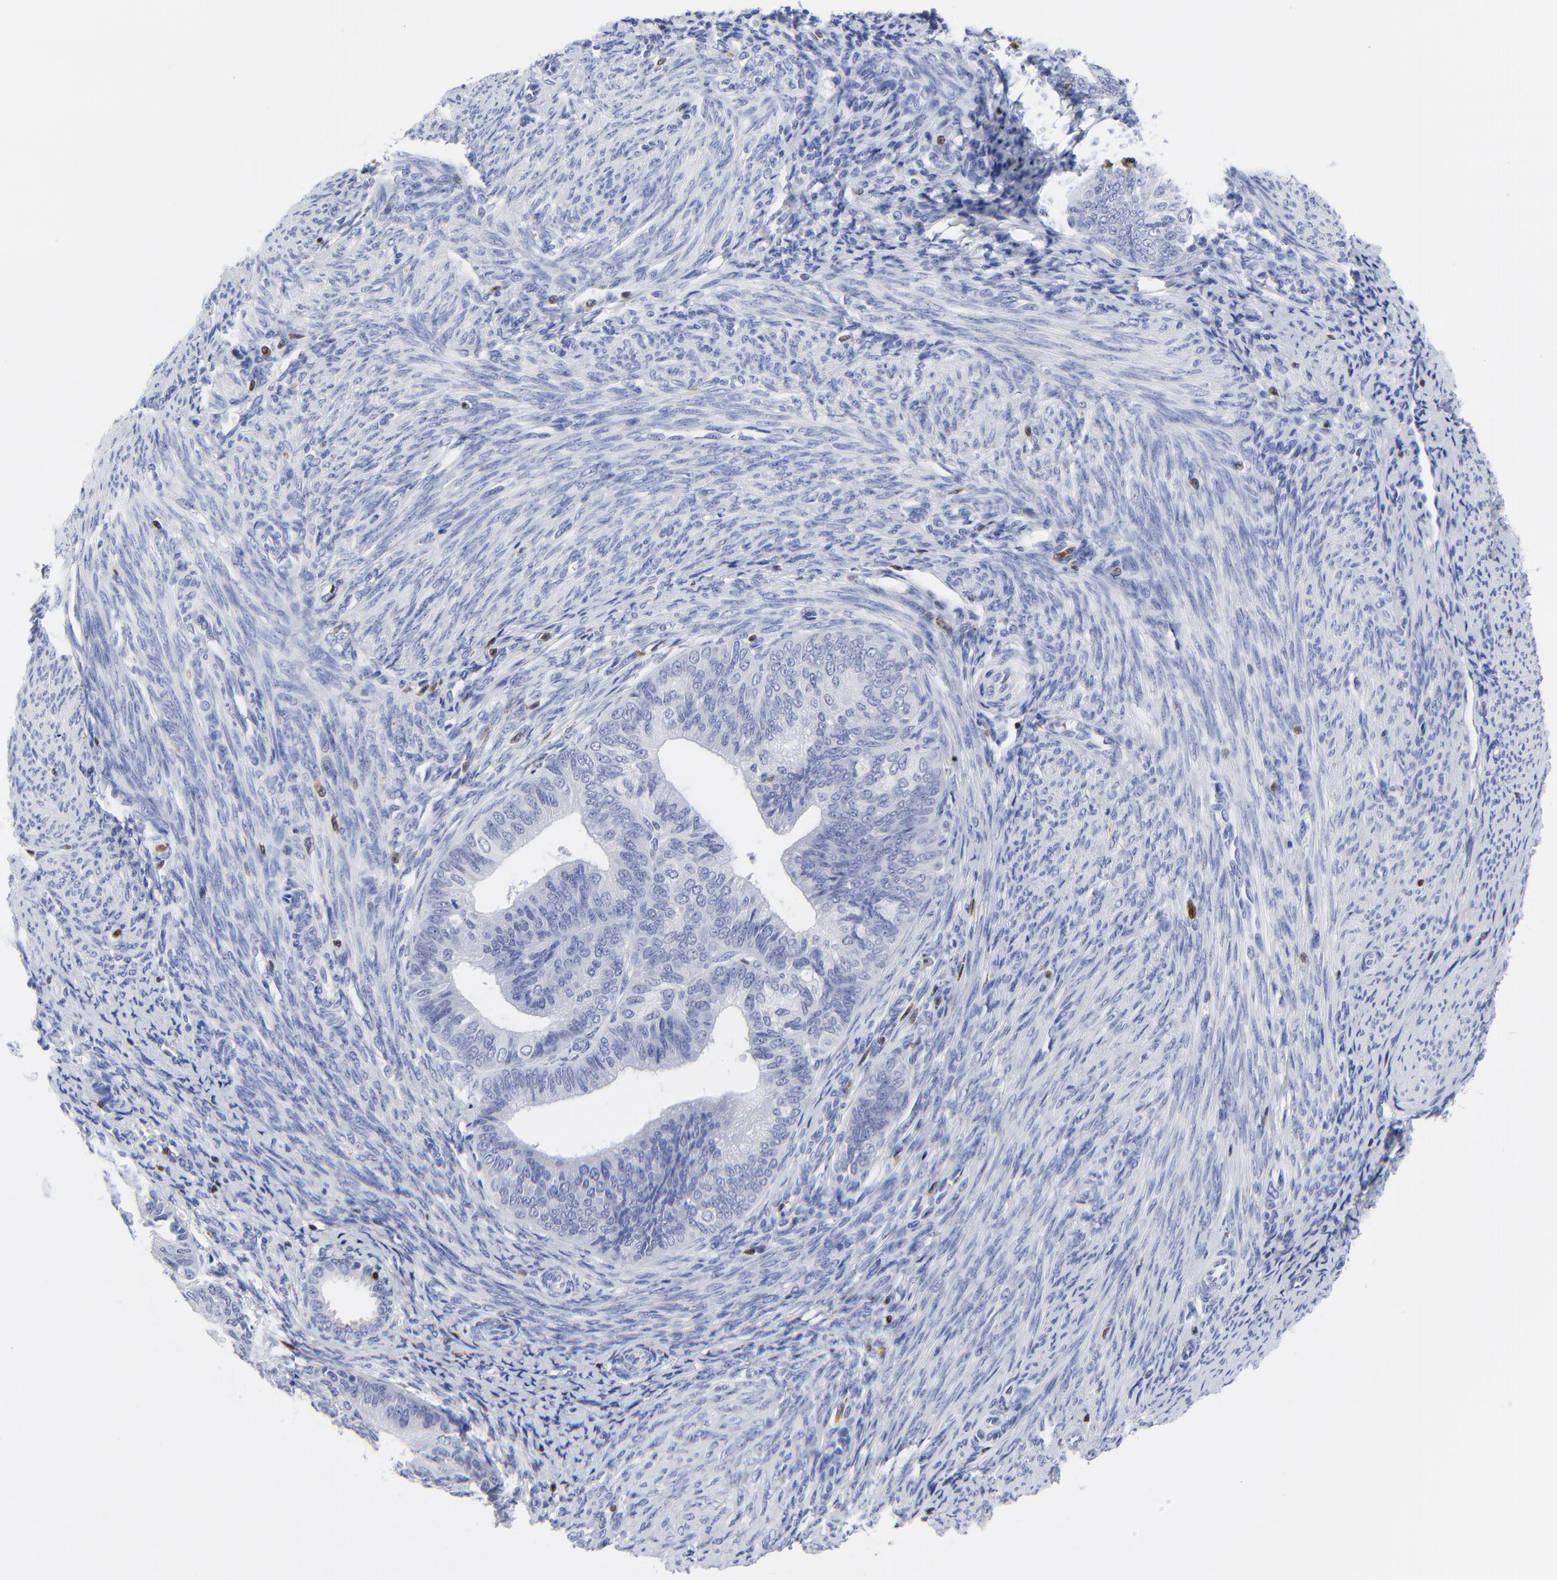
{"staining": {"intensity": "negative", "quantity": "none", "location": "none"}, "tissue": "endometrial cancer", "cell_type": "Tumor cells", "image_type": "cancer", "snomed": [{"axis": "morphology", "description": "Adenocarcinoma, NOS"}, {"axis": "topography", "description": "Endometrium"}], "caption": "There is no significant staining in tumor cells of endometrial cancer. (DAB immunohistochemistry (IHC) visualized using brightfield microscopy, high magnification).", "gene": "ZAP70", "patient": {"sex": "female", "age": 63}}